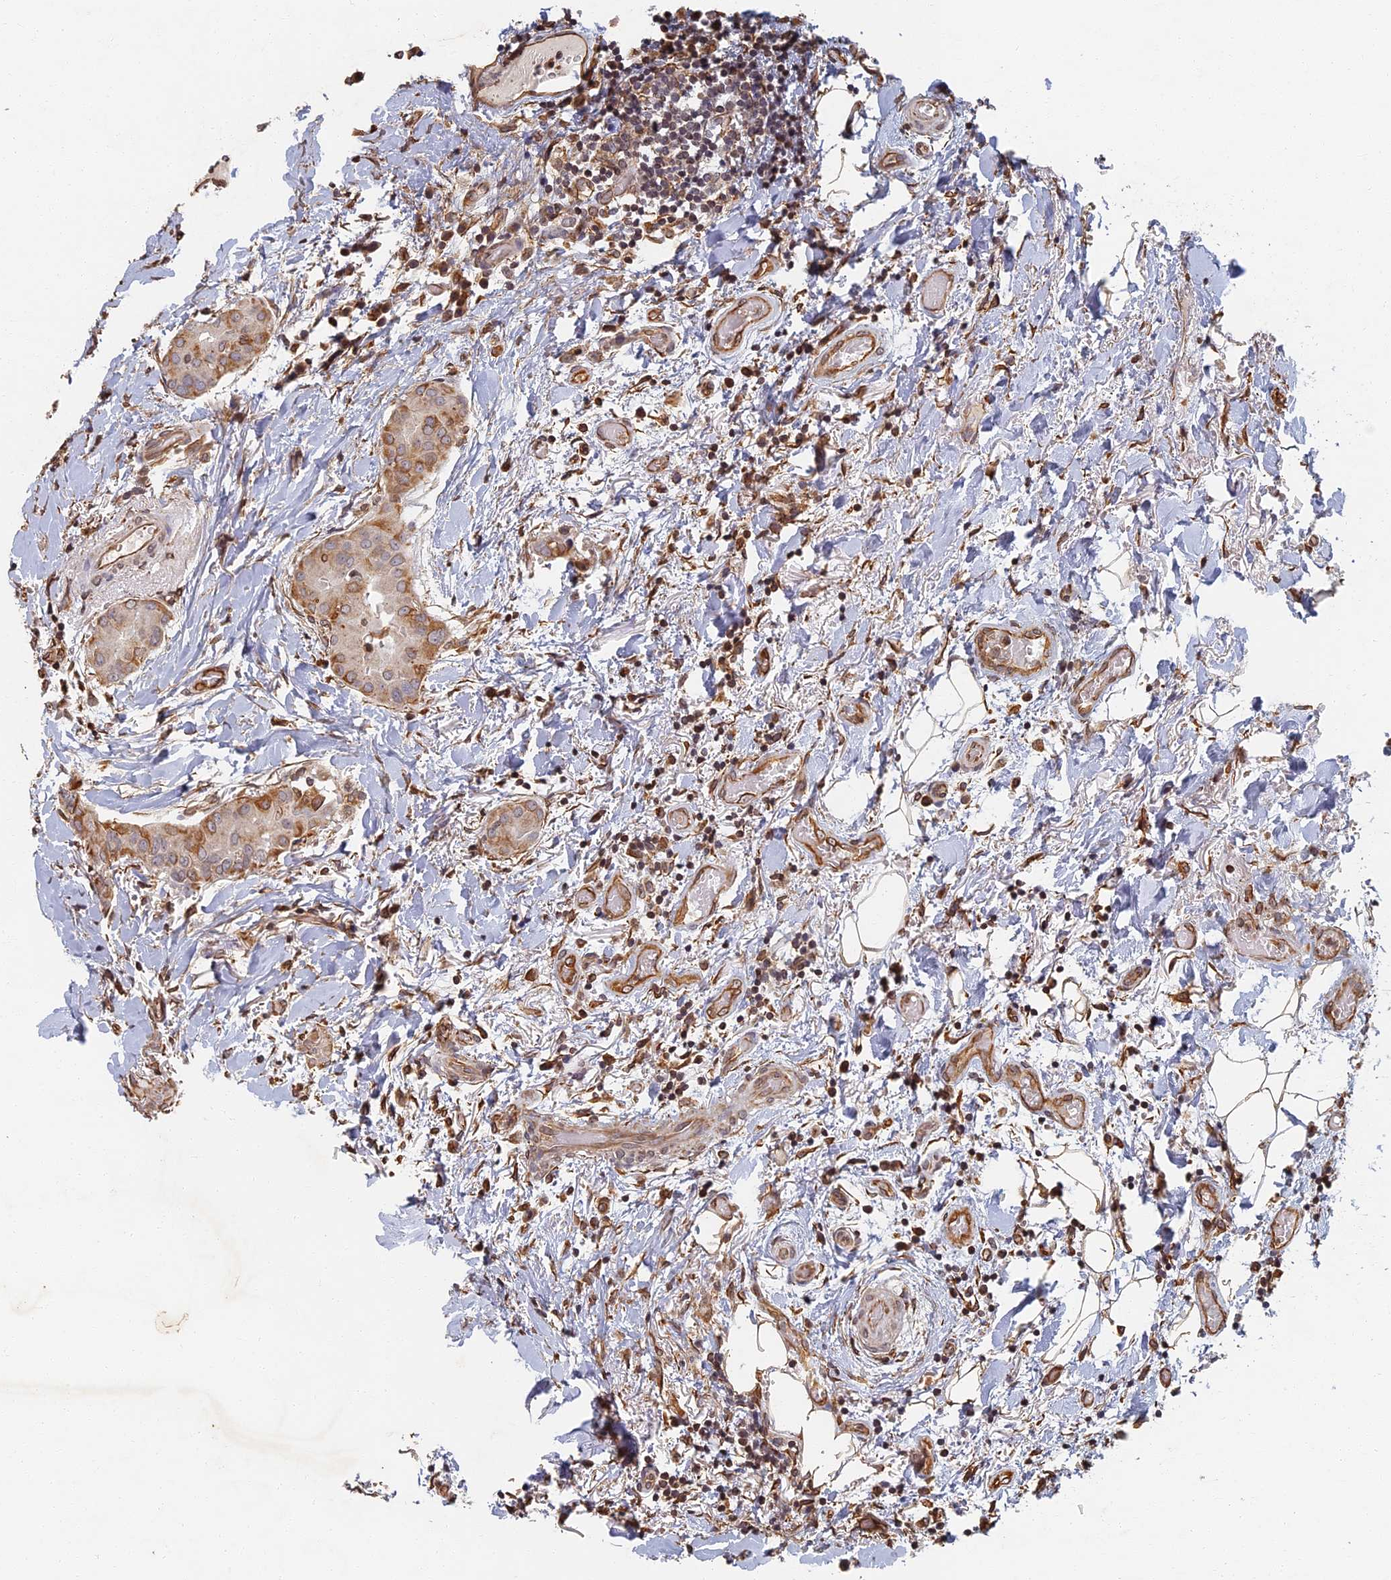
{"staining": {"intensity": "moderate", "quantity": "25%-75%", "location": "cytoplasmic/membranous"}, "tissue": "thyroid cancer", "cell_type": "Tumor cells", "image_type": "cancer", "snomed": [{"axis": "morphology", "description": "Papillary adenocarcinoma, NOS"}, {"axis": "topography", "description": "Thyroid gland"}], "caption": "Moderate cytoplasmic/membranous staining is seen in approximately 25%-75% of tumor cells in papillary adenocarcinoma (thyroid).", "gene": "ABCB10", "patient": {"sex": "male", "age": 33}}